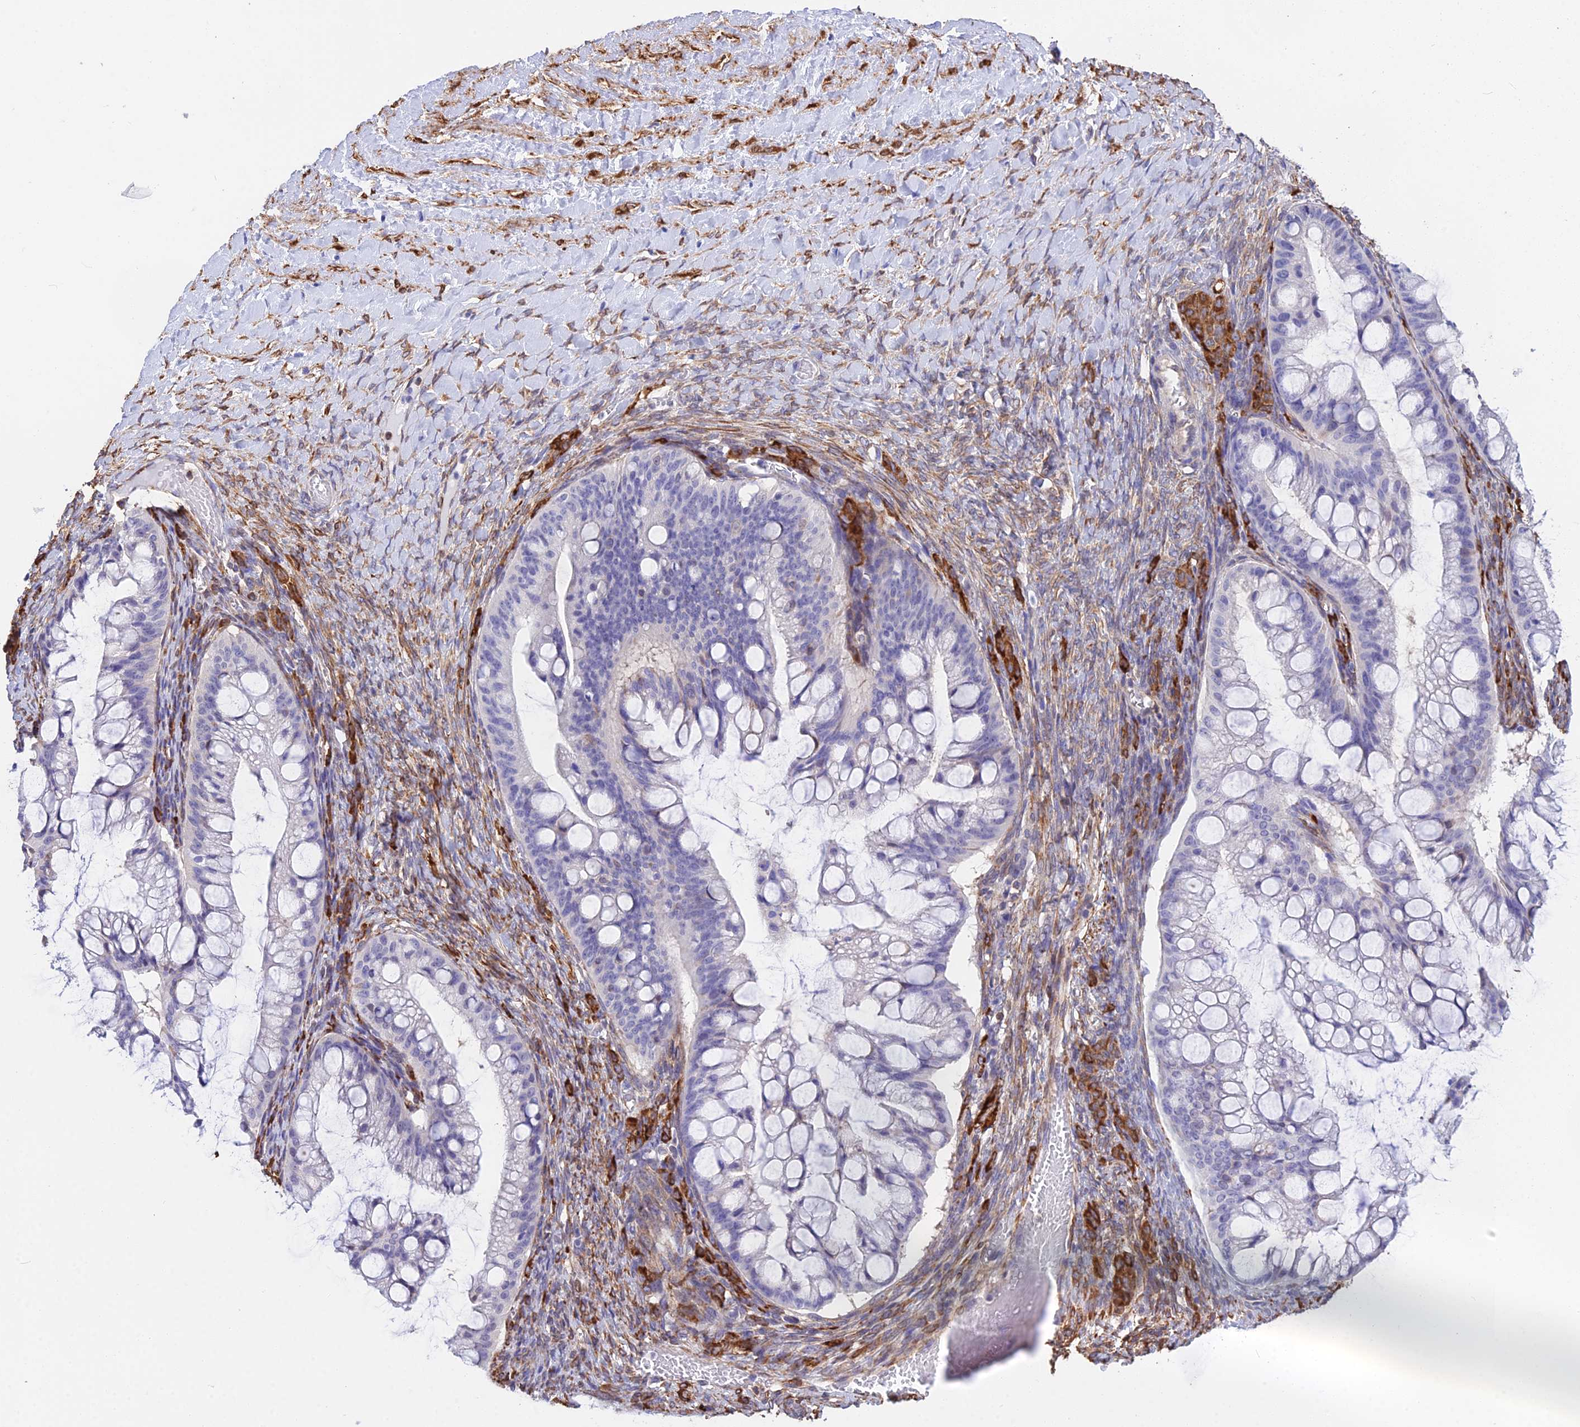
{"staining": {"intensity": "negative", "quantity": "none", "location": "none"}, "tissue": "ovarian cancer", "cell_type": "Tumor cells", "image_type": "cancer", "snomed": [{"axis": "morphology", "description": "Cystadenocarcinoma, mucinous, NOS"}, {"axis": "topography", "description": "Ovary"}], "caption": "Immunohistochemical staining of mucinous cystadenocarcinoma (ovarian) shows no significant staining in tumor cells. Brightfield microscopy of immunohistochemistry (IHC) stained with DAB (3,3'-diaminobenzidine) (brown) and hematoxylin (blue), captured at high magnification.", "gene": "MXRA7", "patient": {"sex": "female", "age": 73}}